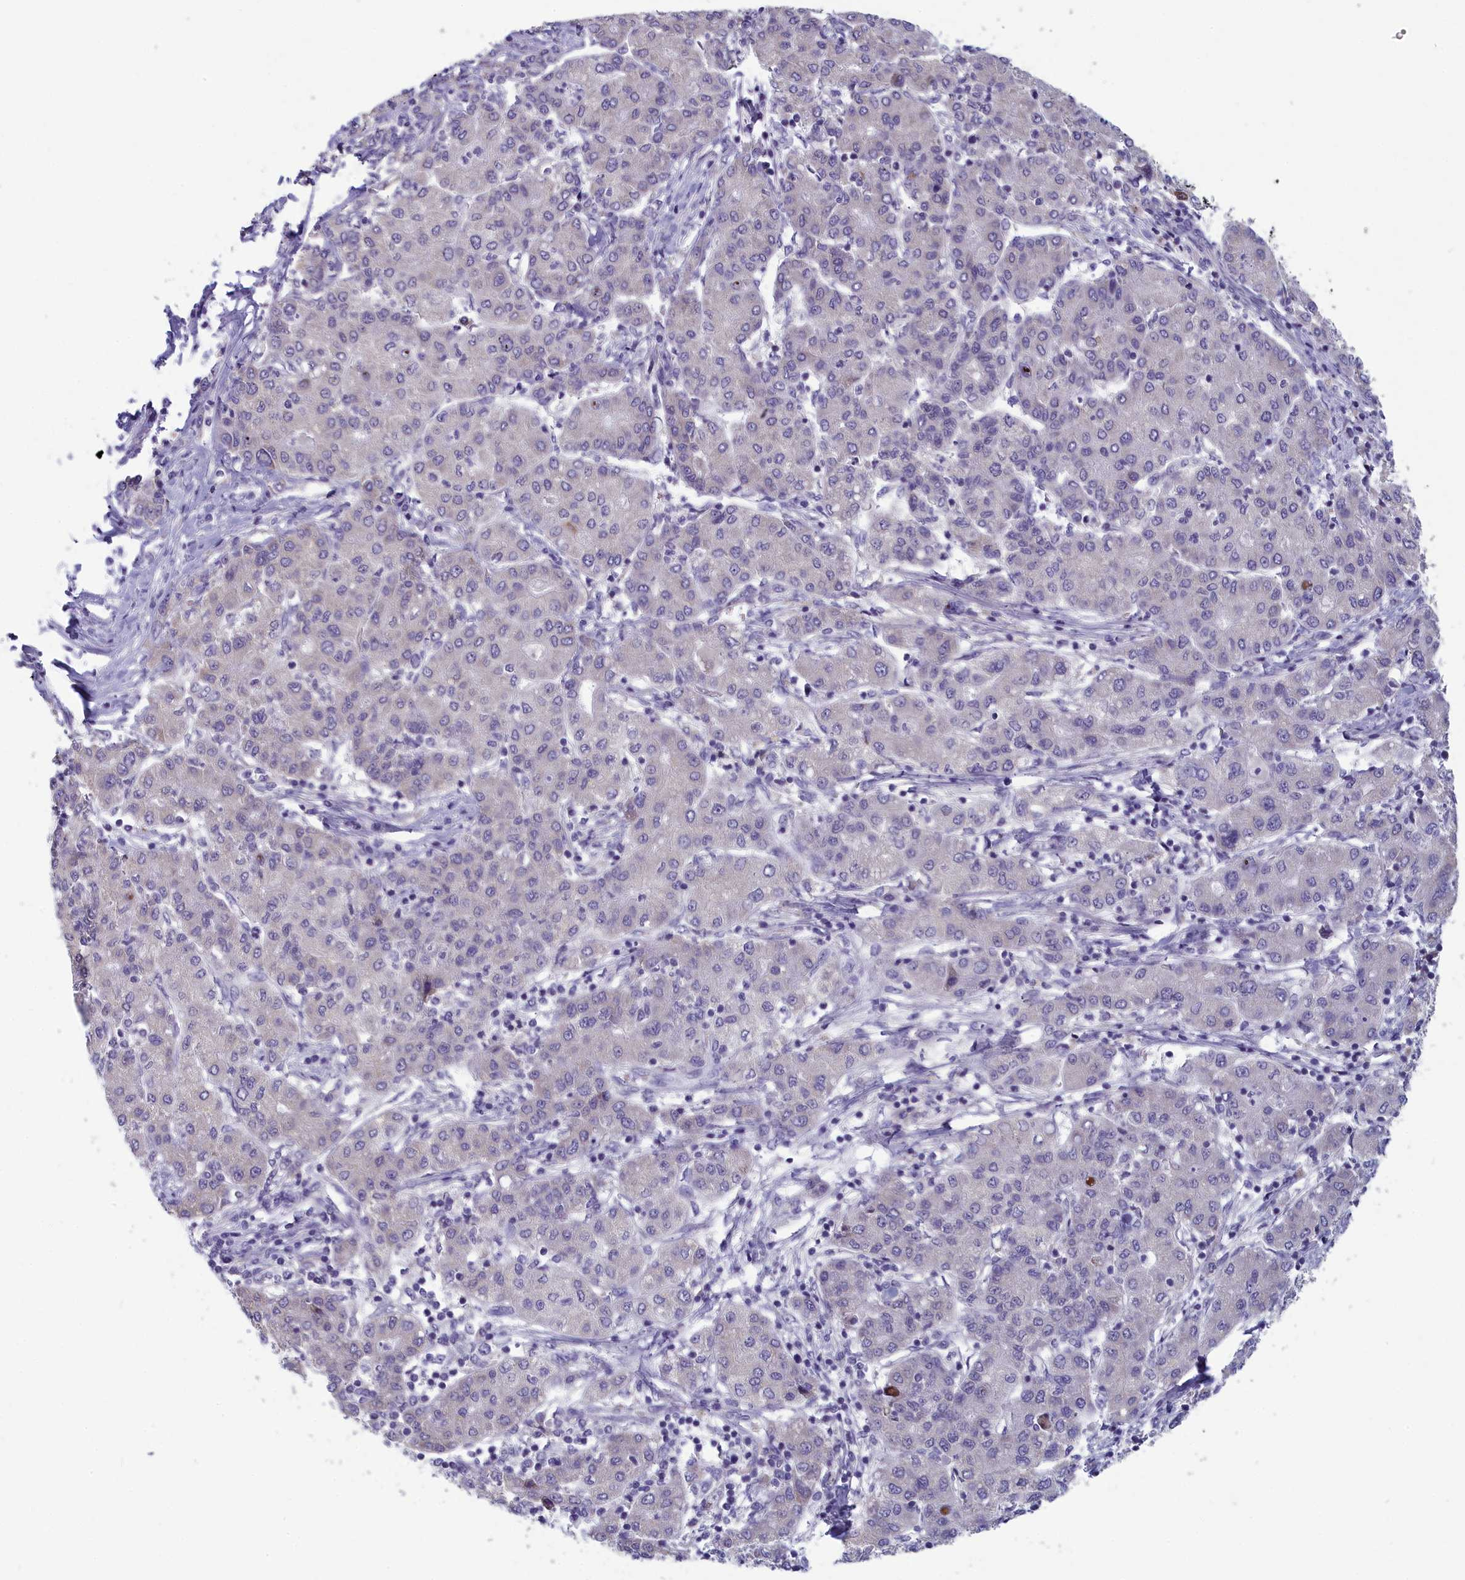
{"staining": {"intensity": "negative", "quantity": "none", "location": "none"}, "tissue": "liver cancer", "cell_type": "Tumor cells", "image_type": "cancer", "snomed": [{"axis": "morphology", "description": "Carcinoma, Hepatocellular, NOS"}, {"axis": "topography", "description": "Liver"}], "caption": "Histopathology image shows no significant protein staining in tumor cells of liver hepatocellular carcinoma.", "gene": "MRI1", "patient": {"sex": "male", "age": 65}}